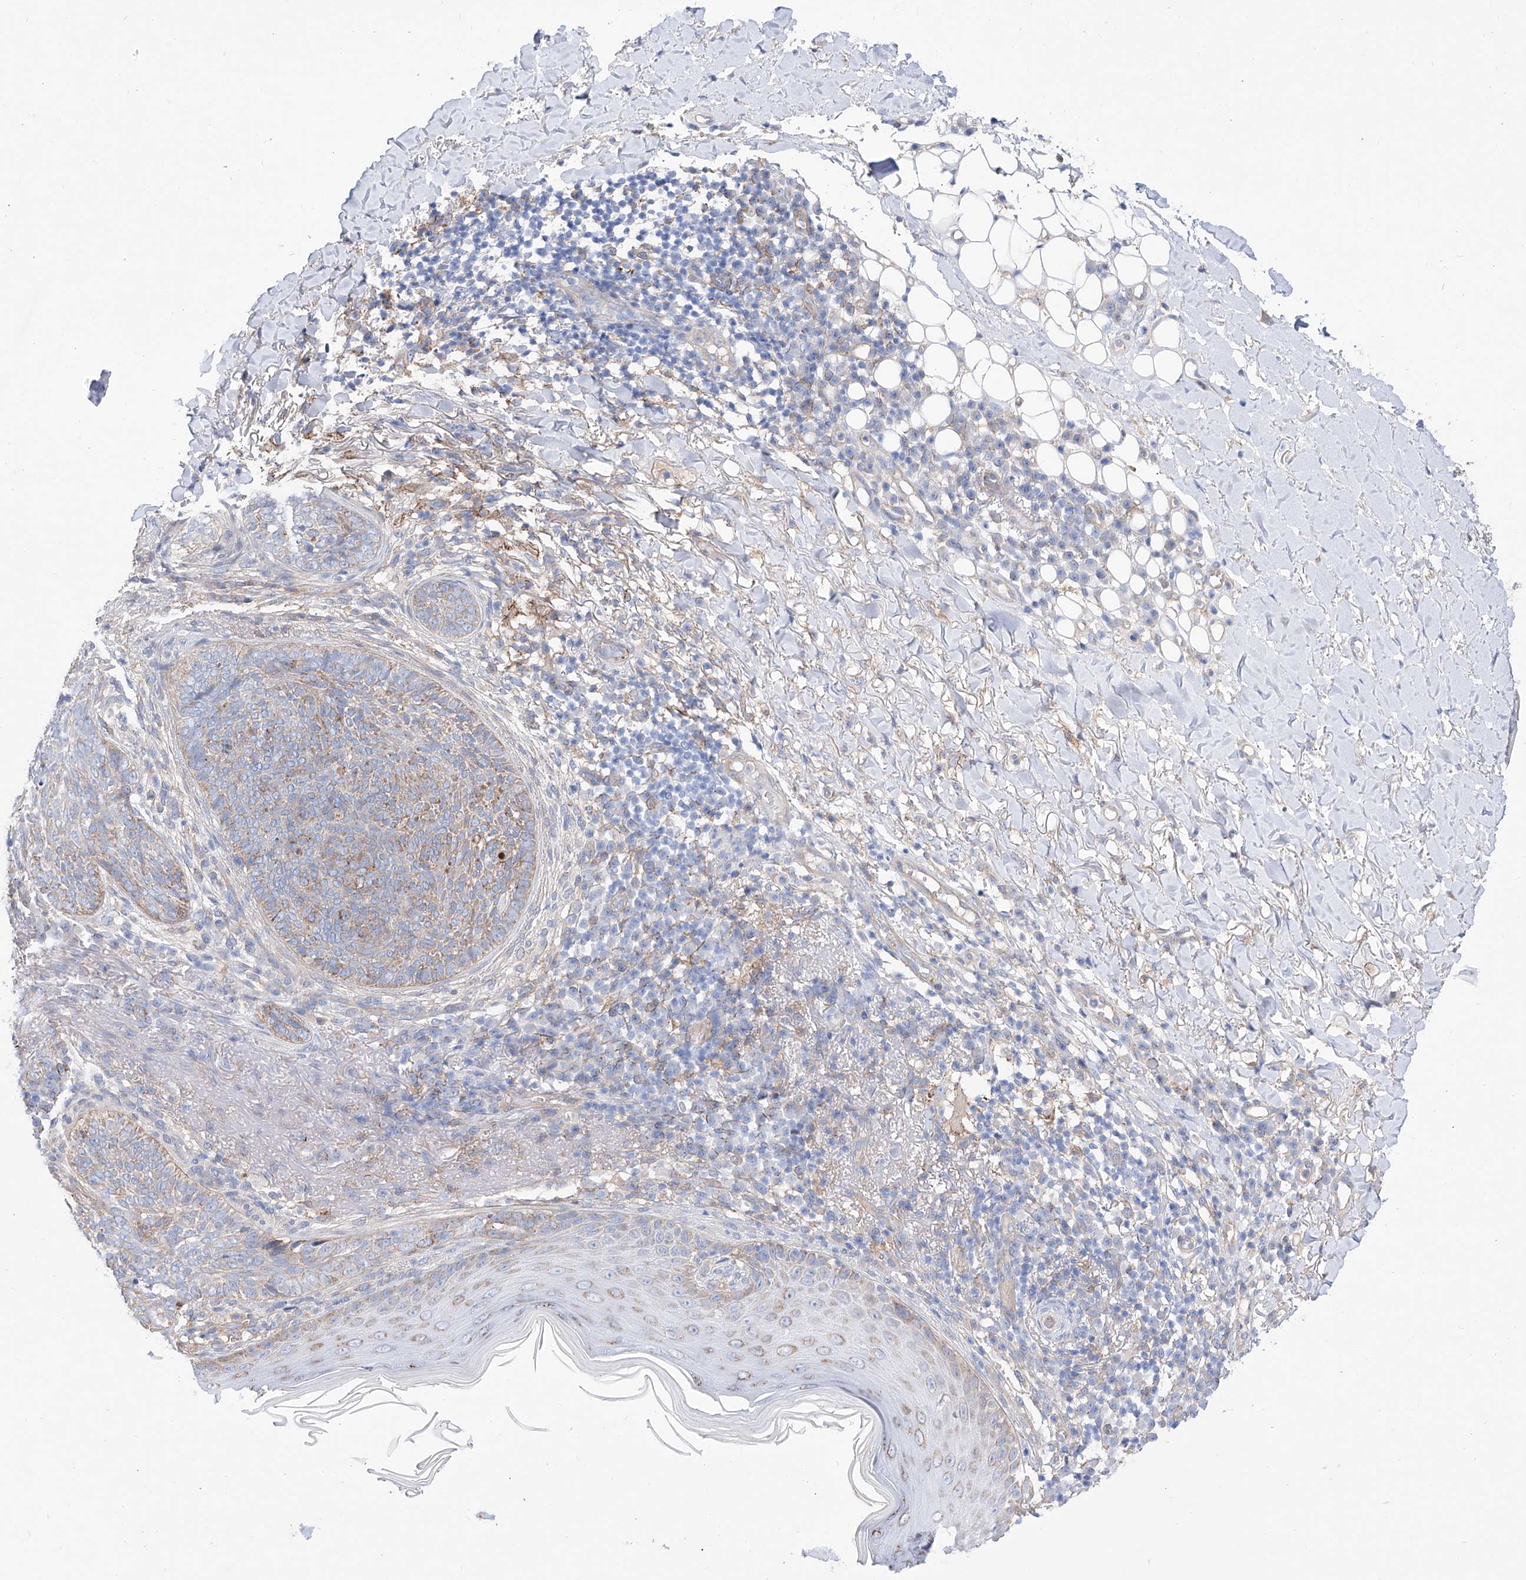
{"staining": {"intensity": "weak", "quantity": "25%-75%", "location": "cytoplasmic/membranous"}, "tissue": "skin cancer", "cell_type": "Tumor cells", "image_type": "cancer", "snomed": [{"axis": "morphology", "description": "Basal cell carcinoma"}, {"axis": "topography", "description": "Skin"}], "caption": "The image demonstrates a brown stain indicating the presence of a protein in the cytoplasmic/membranous of tumor cells in skin cancer. (Stains: DAB (3,3'-diaminobenzidine) in brown, nuclei in blue, Microscopy: brightfield microscopy at high magnification).", "gene": "ZNF653", "patient": {"sex": "male", "age": 85}}